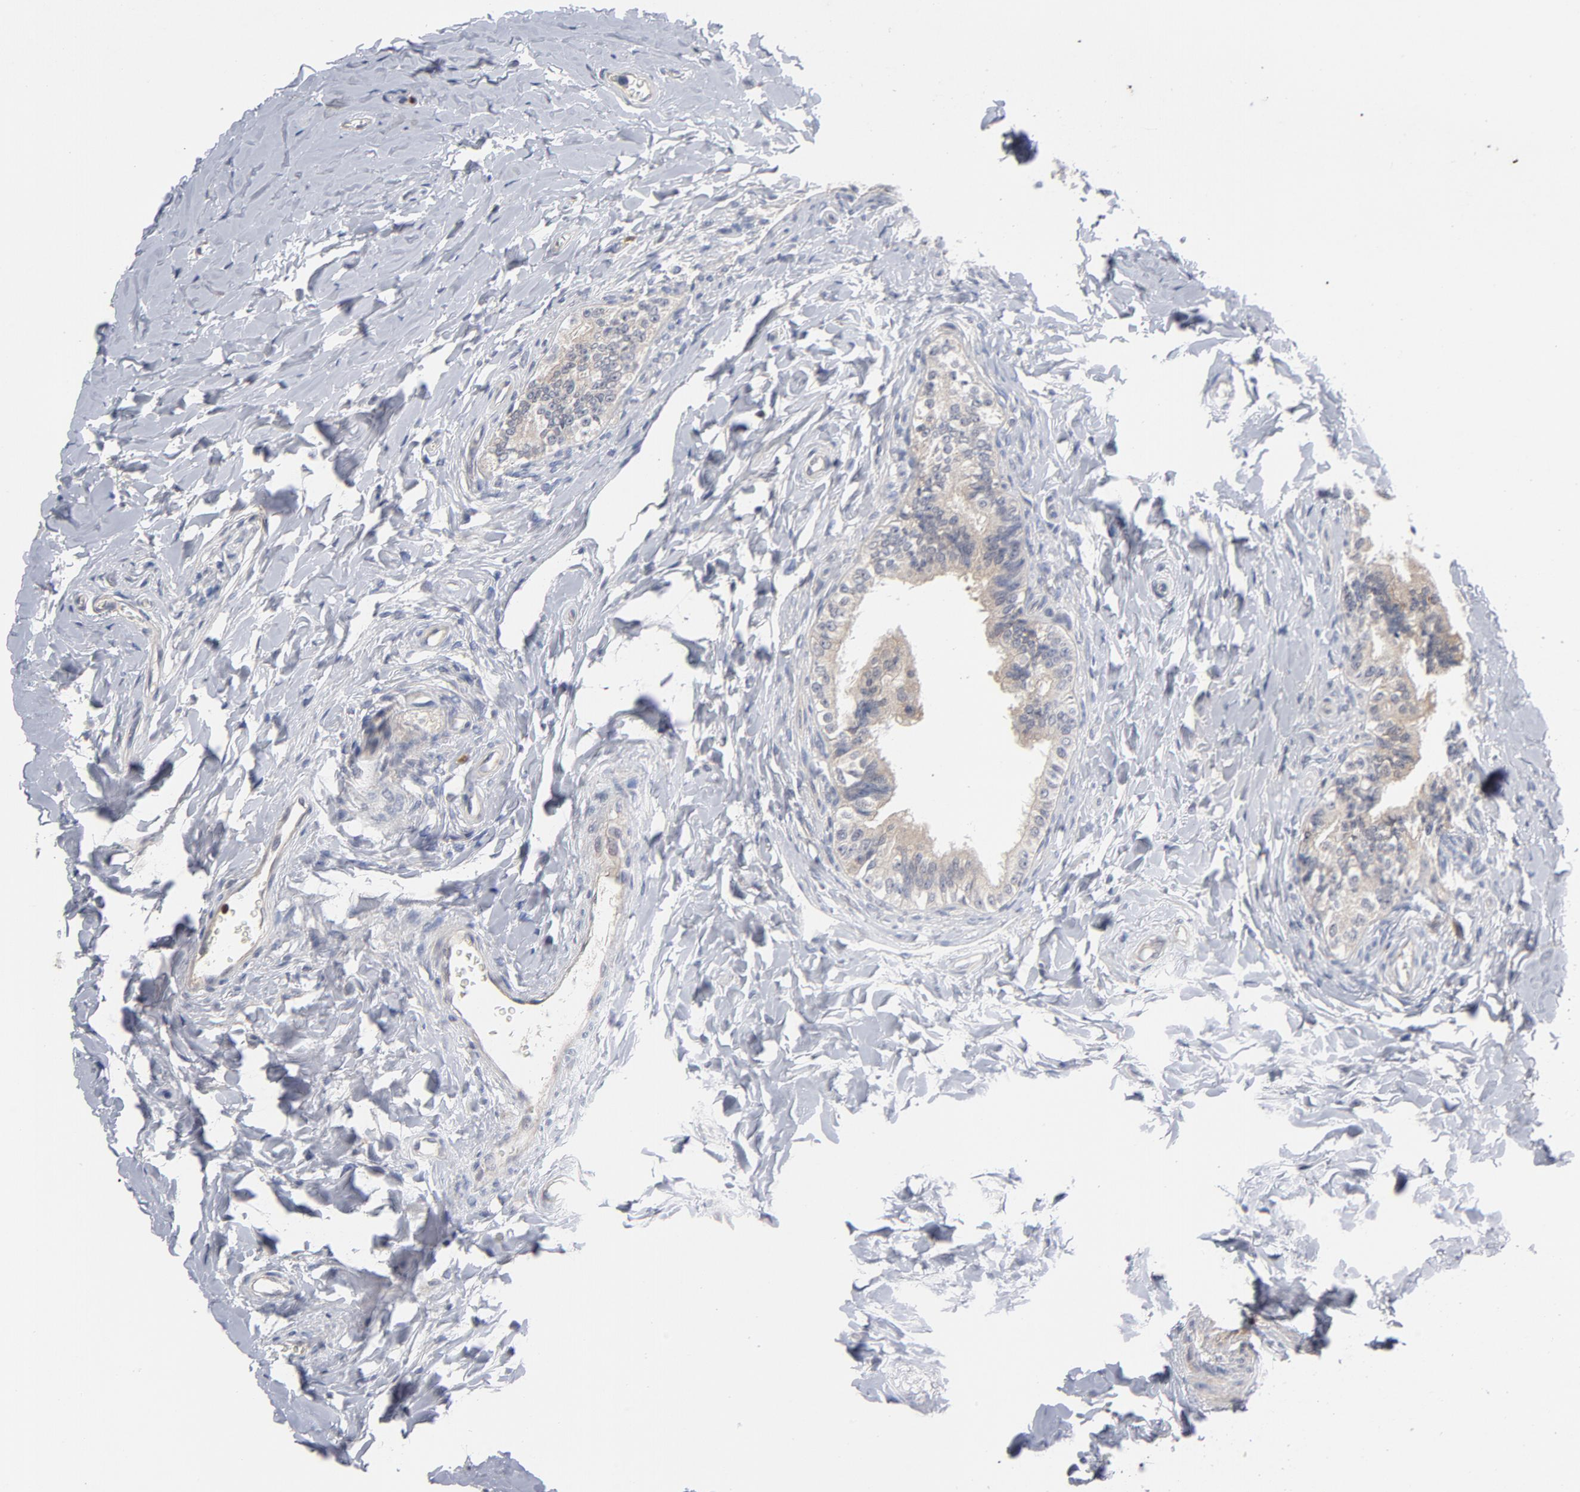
{"staining": {"intensity": "weak", "quantity": ">75%", "location": "cytoplasmic/membranous"}, "tissue": "epididymis", "cell_type": "Glandular cells", "image_type": "normal", "snomed": [{"axis": "morphology", "description": "Normal tissue, NOS"}, {"axis": "topography", "description": "Soft tissue"}, {"axis": "topography", "description": "Epididymis"}], "caption": "Weak cytoplasmic/membranous expression for a protein is identified in about >75% of glandular cells of normal epididymis using immunohistochemistry.", "gene": "TRADD", "patient": {"sex": "male", "age": 26}}